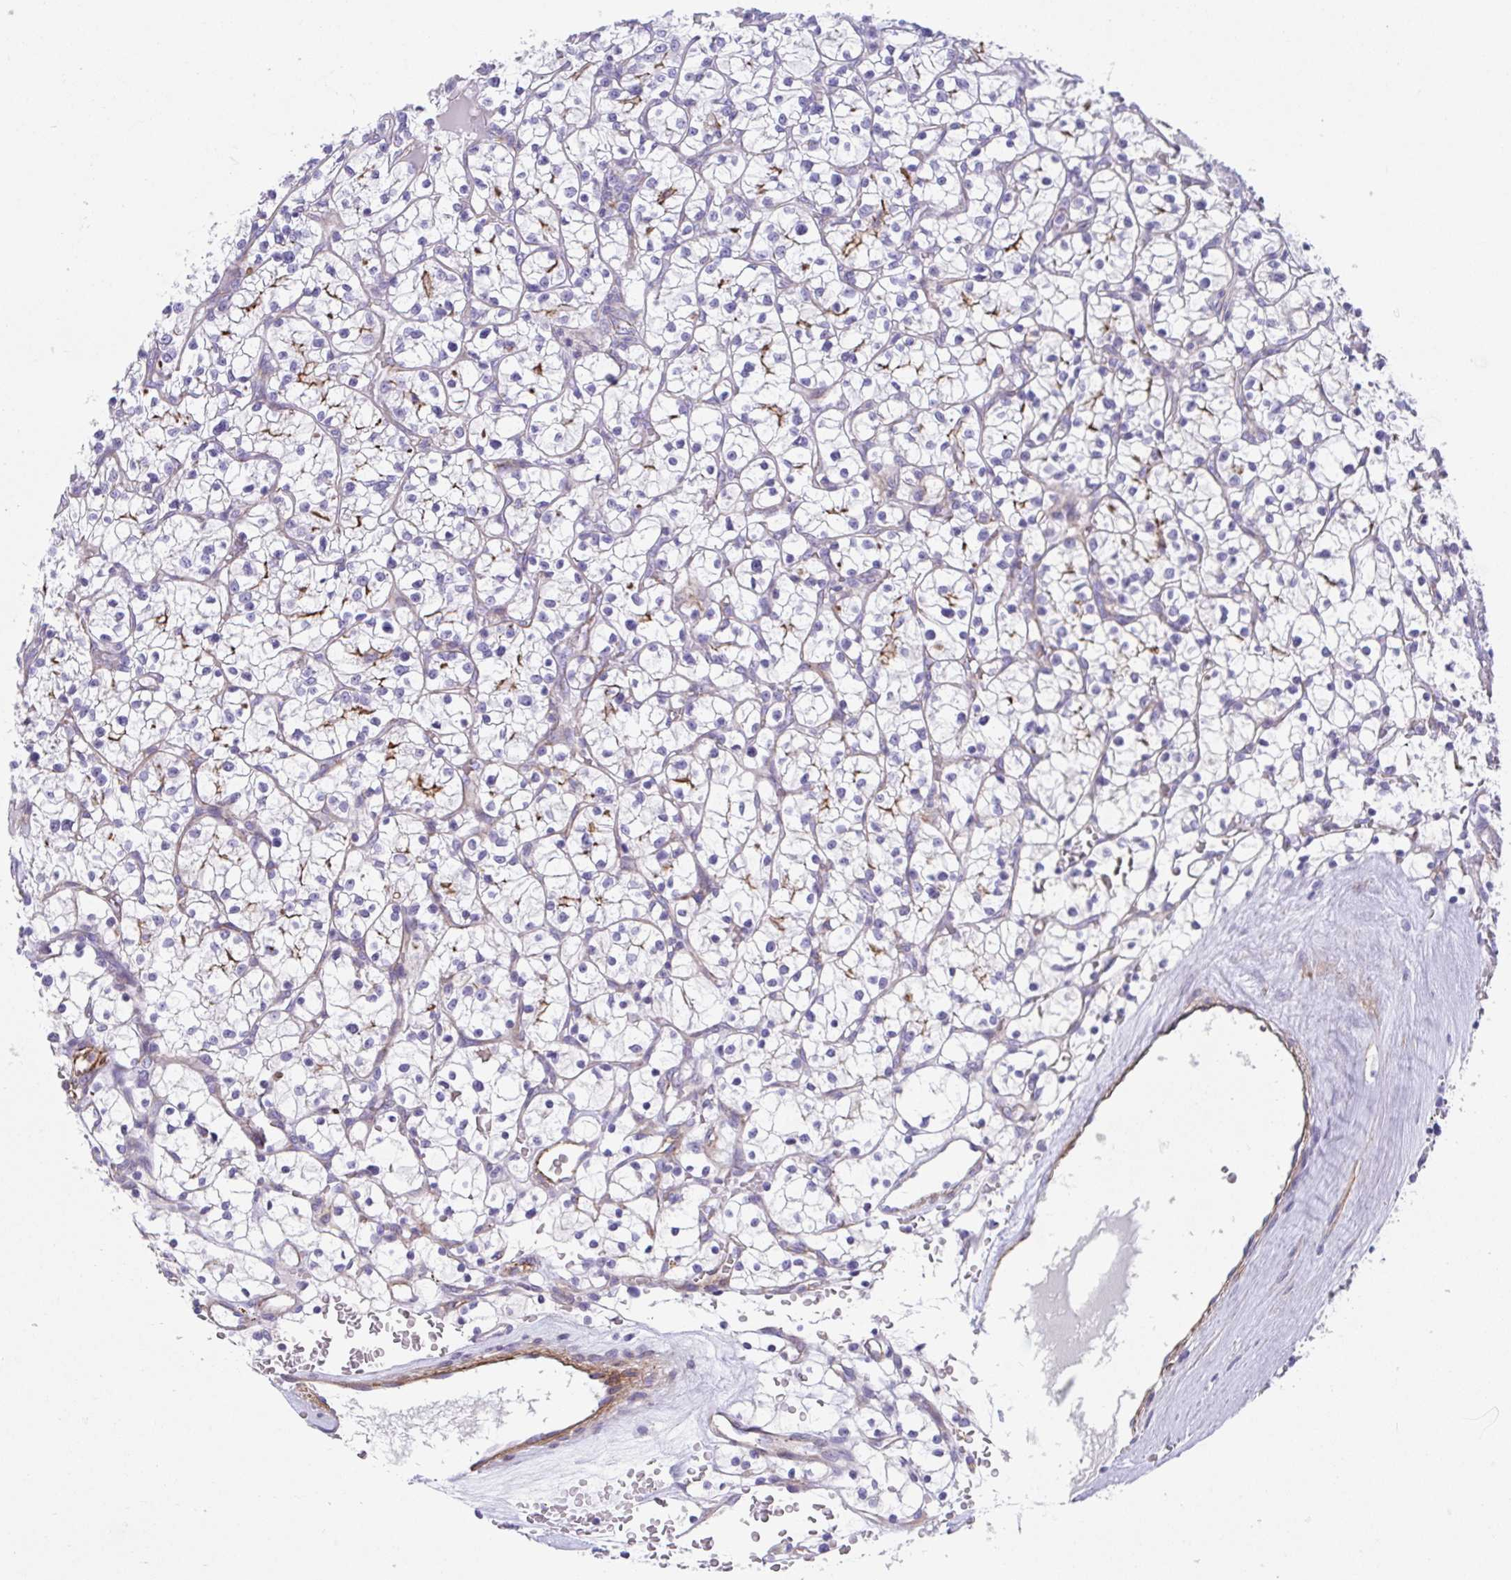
{"staining": {"intensity": "weak", "quantity": "<25%", "location": "cytoplasmic/membranous"}, "tissue": "renal cancer", "cell_type": "Tumor cells", "image_type": "cancer", "snomed": [{"axis": "morphology", "description": "Adenocarcinoma, NOS"}, {"axis": "topography", "description": "Kidney"}], "caption": "This is an immunohistochemistry (IHC) micrograph of renal cancer (adenocarcinoma). There is no staining in tumor cells.", "gene": "TRAM2", "patient": {"sex": "female", "age": 64}}